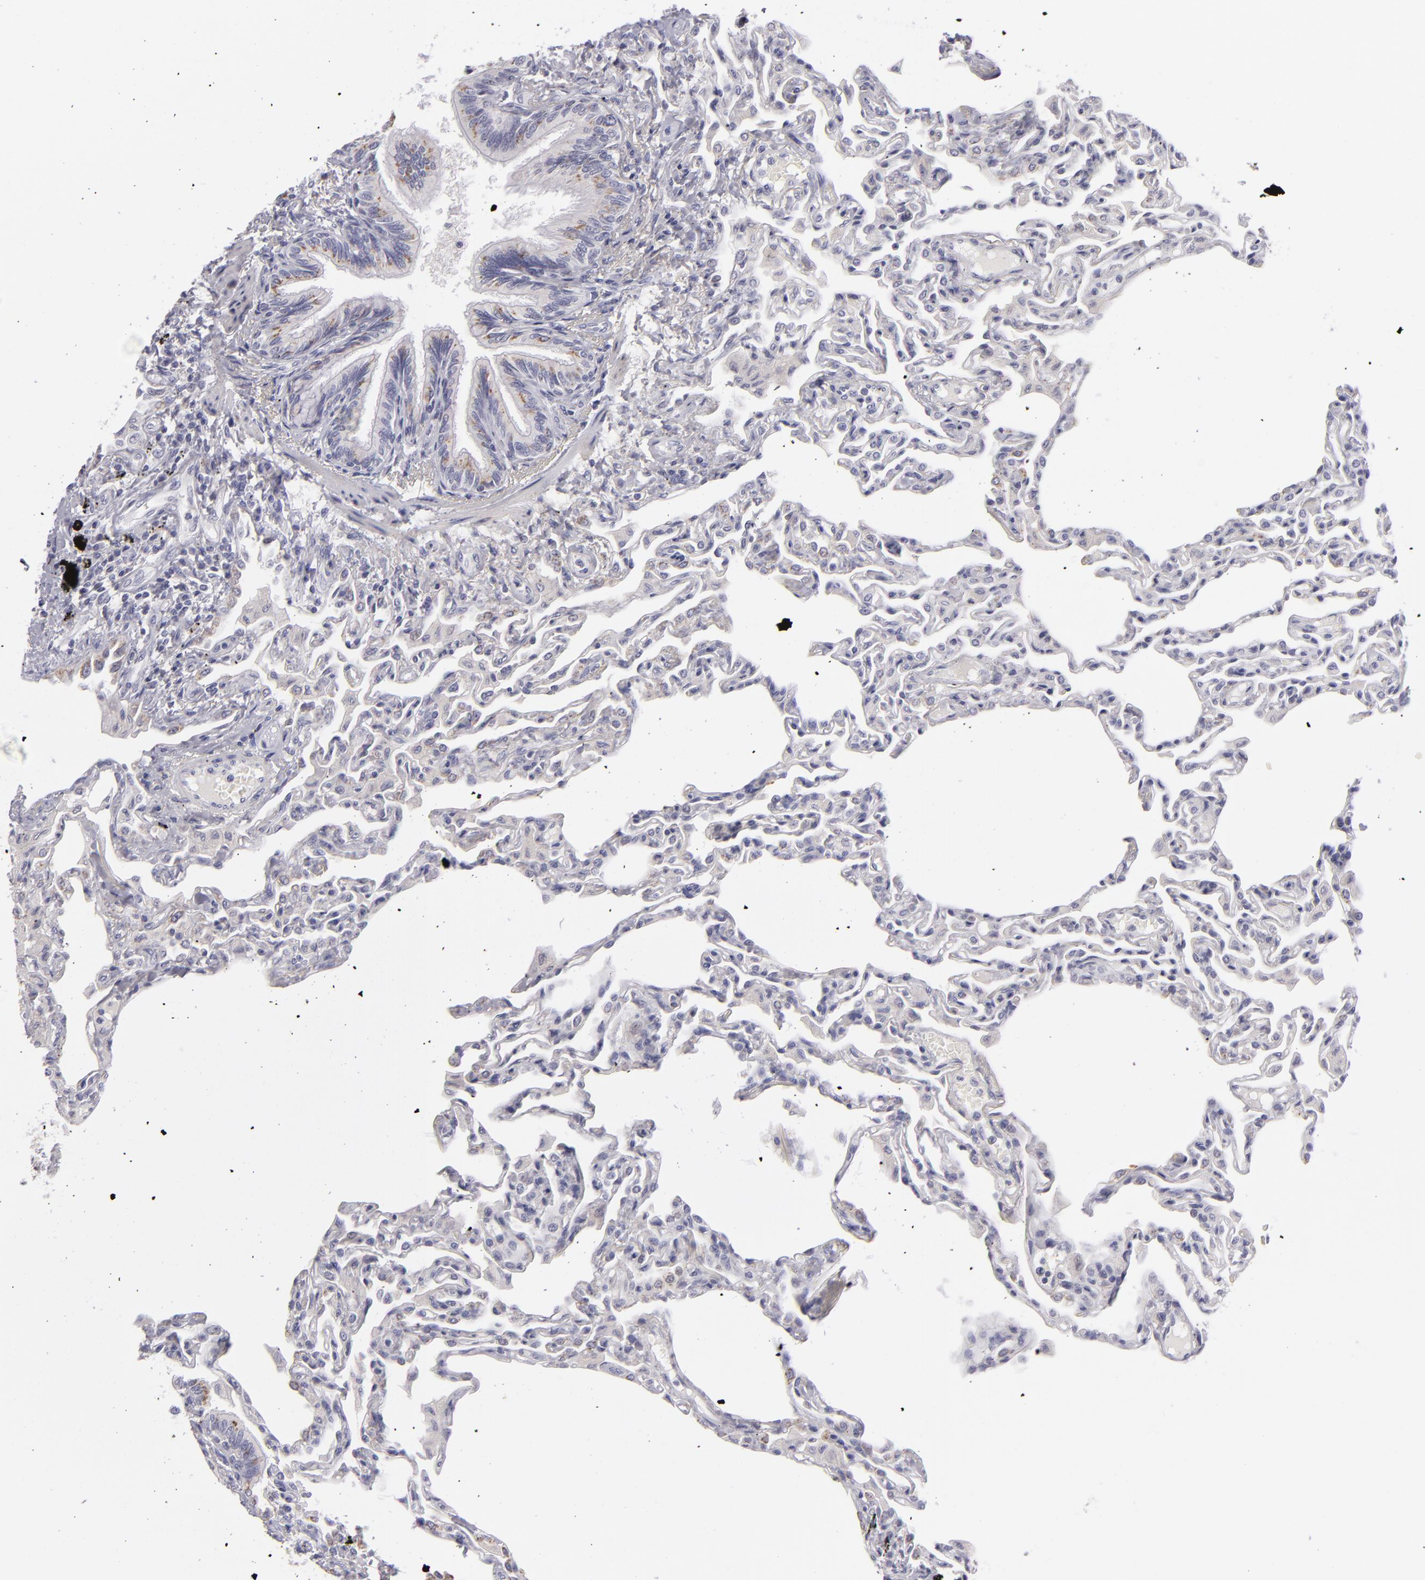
{"staining": {"intensity": "negative", "quantity": "none", "location": "none"}, "tissue": "lung", "cell_type": "Alveolar cells", "image_type": "normal", "snomed": [{"axis": "morphology", "description": "Normal tissue, NOS"}, {"axis": "topography", "description": "Lung"}], "caption": "Immunohistochemistry (IHC) of normal human lung reveals no staining in alveolar cells.", "gene": "TNNC1", "patient": {"sex": "female", "age": 49}}